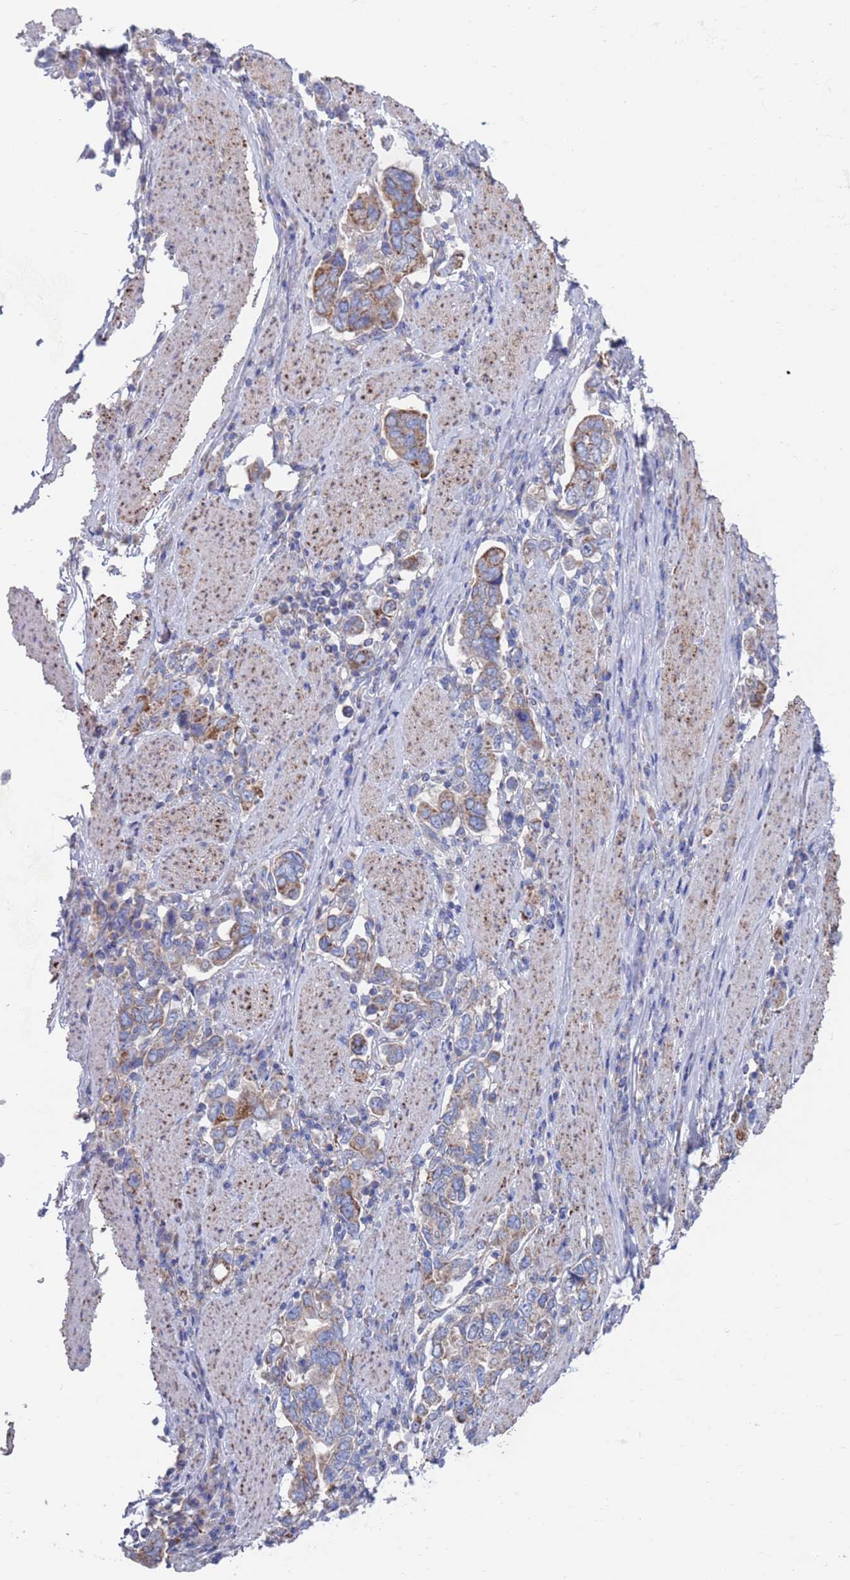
{"staining": {"intensity": "moderate", "quantity": "<25%", "location": "cytoplasmic/membranous"}, "tissue": "stomach cancer", "cell_type": "Tumor cells", "image_type": "cancer", "snomed": [{"axis": "morphology", "description": "Adenocarcinoma, NOS"}, {"axis": "topography", "description": "Stomach, upper"}, {"axis": "topography", "description": "Stomach"}], "caption": "Moderate cytoplasmic/membranous staining is present in approximately <25% of tumor cells in adenocarcinoma (stomach). The staining was performed using DAB to visualize the protein expression in brown, while the nuclei were stained in blue with hematoxylin (Magnification: 20x).", "gene": "CHCHD6", "patient": {"sex": "male", "age": 62}}